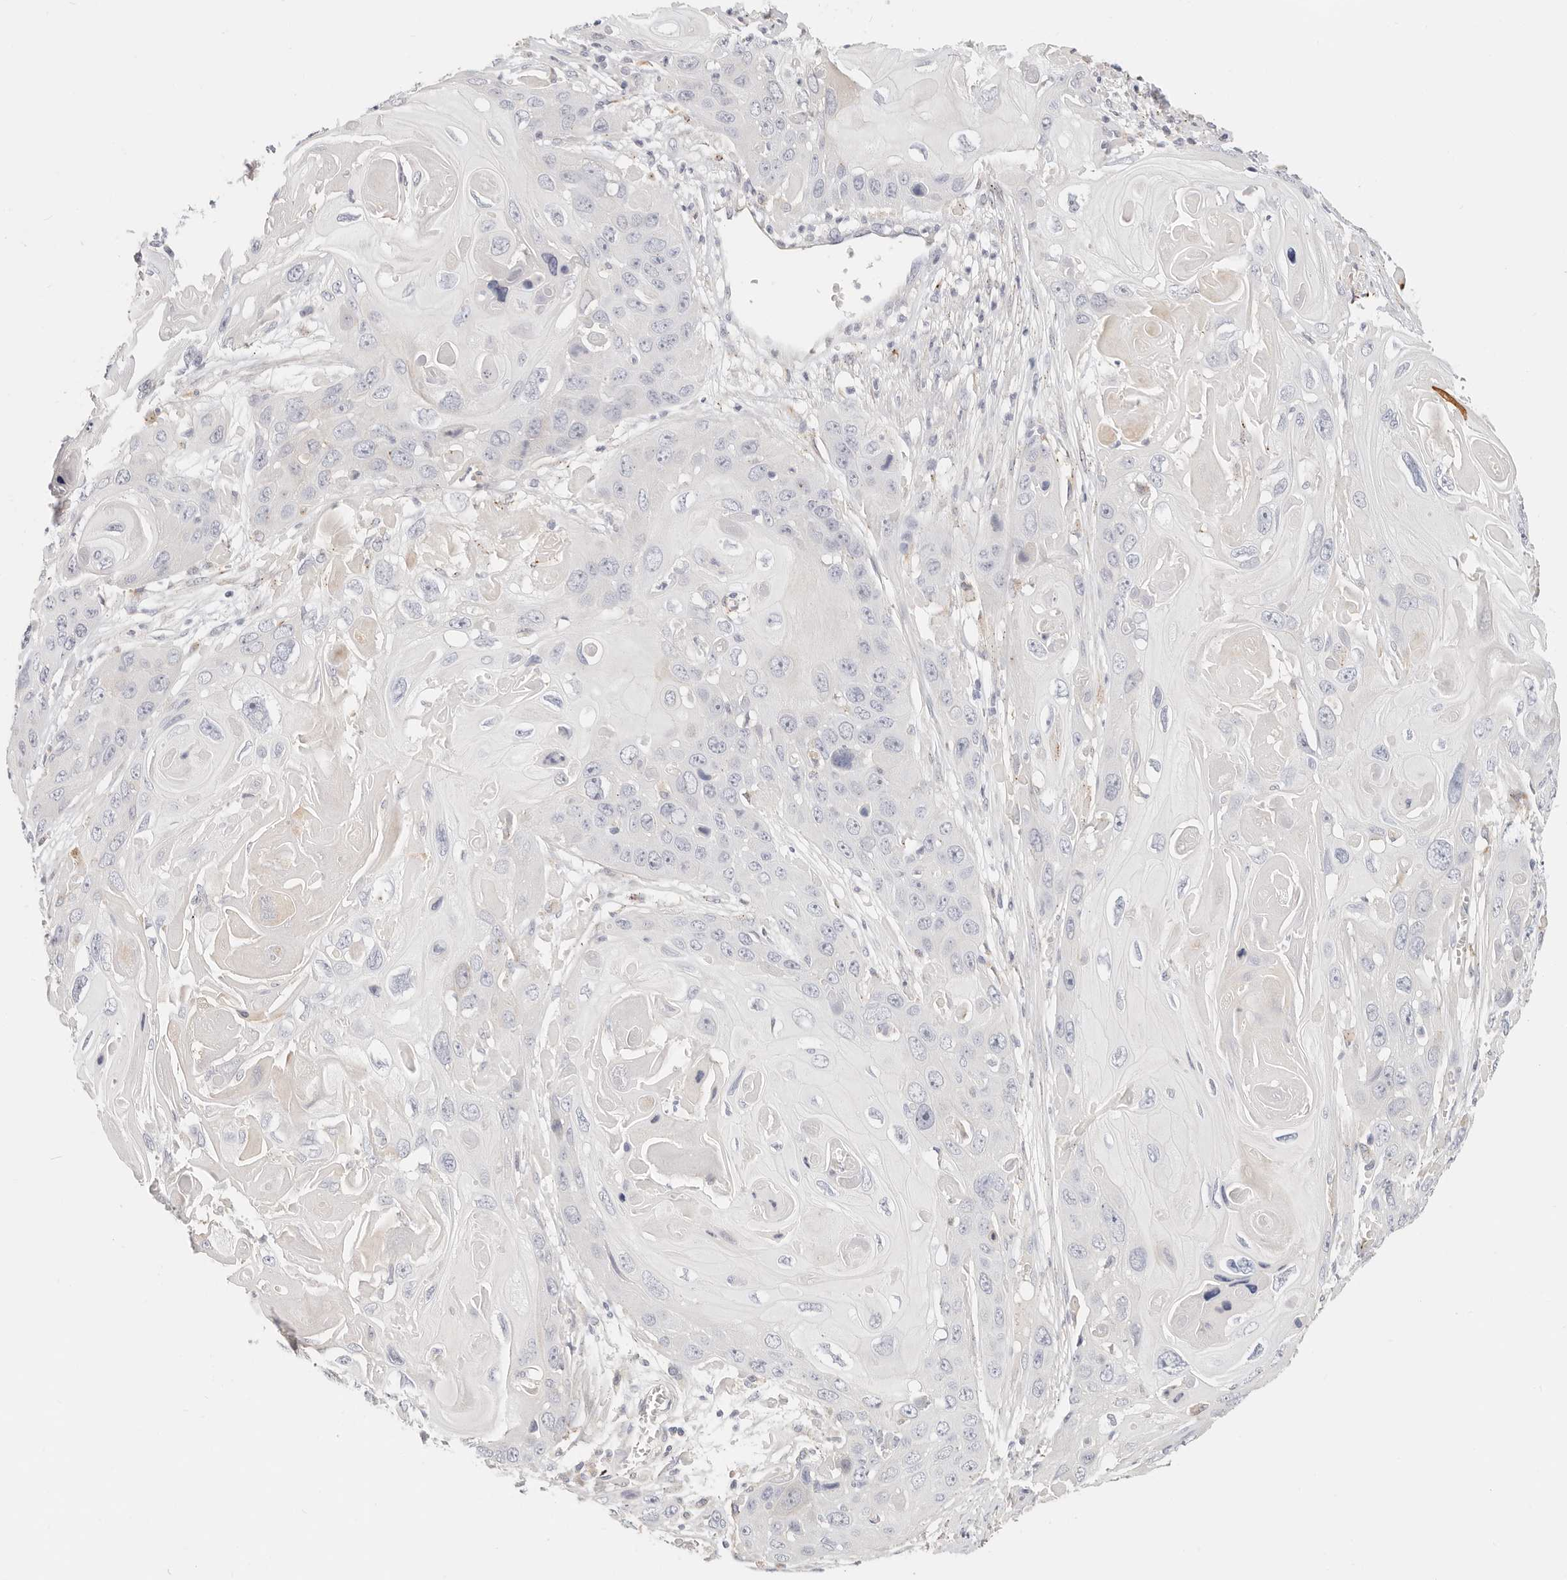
{"staining": {"intensity": "negative", "quantity": "none", "location": "none"}, "tissue": "skin cancer", "cell_type": "Tumor cells", "image_type": "cancer", "snomed": [{"axis": "morphology", "description": "Squamous cell carcinoma, NOS"}, {"axis": "topography", "description": "Skin"}], "caption": "This is an IHC histopathology image of squamous cell carcinoma (skin). There is no positivity in tumor cells.", "gene": "ZRANB1", "patient": {"sex": "male", "age": 55}}